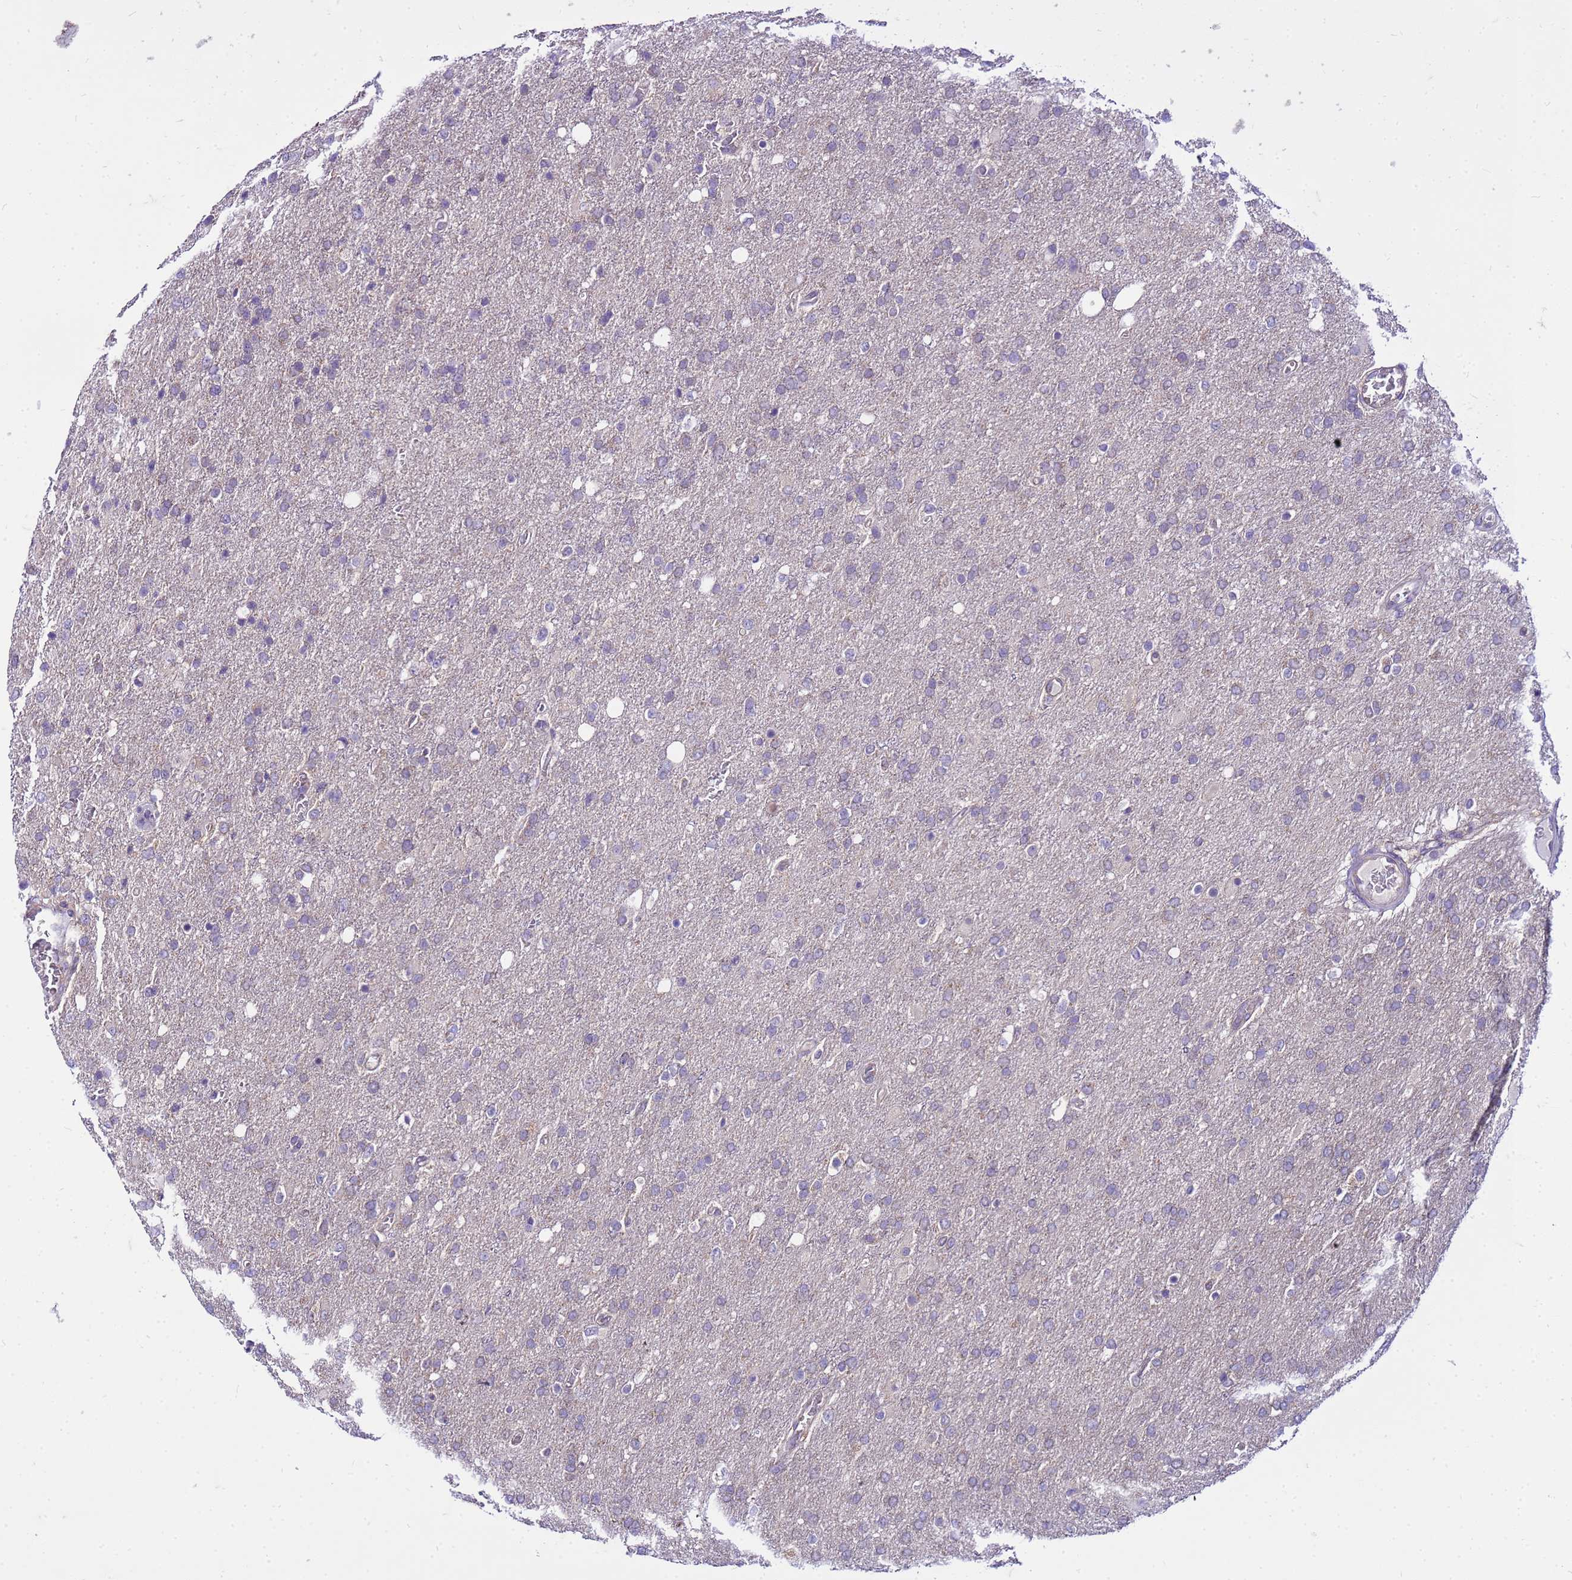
{"staining": {"intensity": "weak", "quantity": "<25%", "location": "cytoplasmic/membranous"}, "tissue": "glioma", "cell_type": "Tumor cells", "image_type": "cancer", "snomed": [{"axis": "morphology", "description": "Glioma, malignant, High grade"}, {"axis": "topography", "description": "Brain"}], "caption": "Micrograph shows no significant protein expression in tumor cells of glioma.", "gene": "PKD1", "patient": {"sex": "female", "age": 74}}